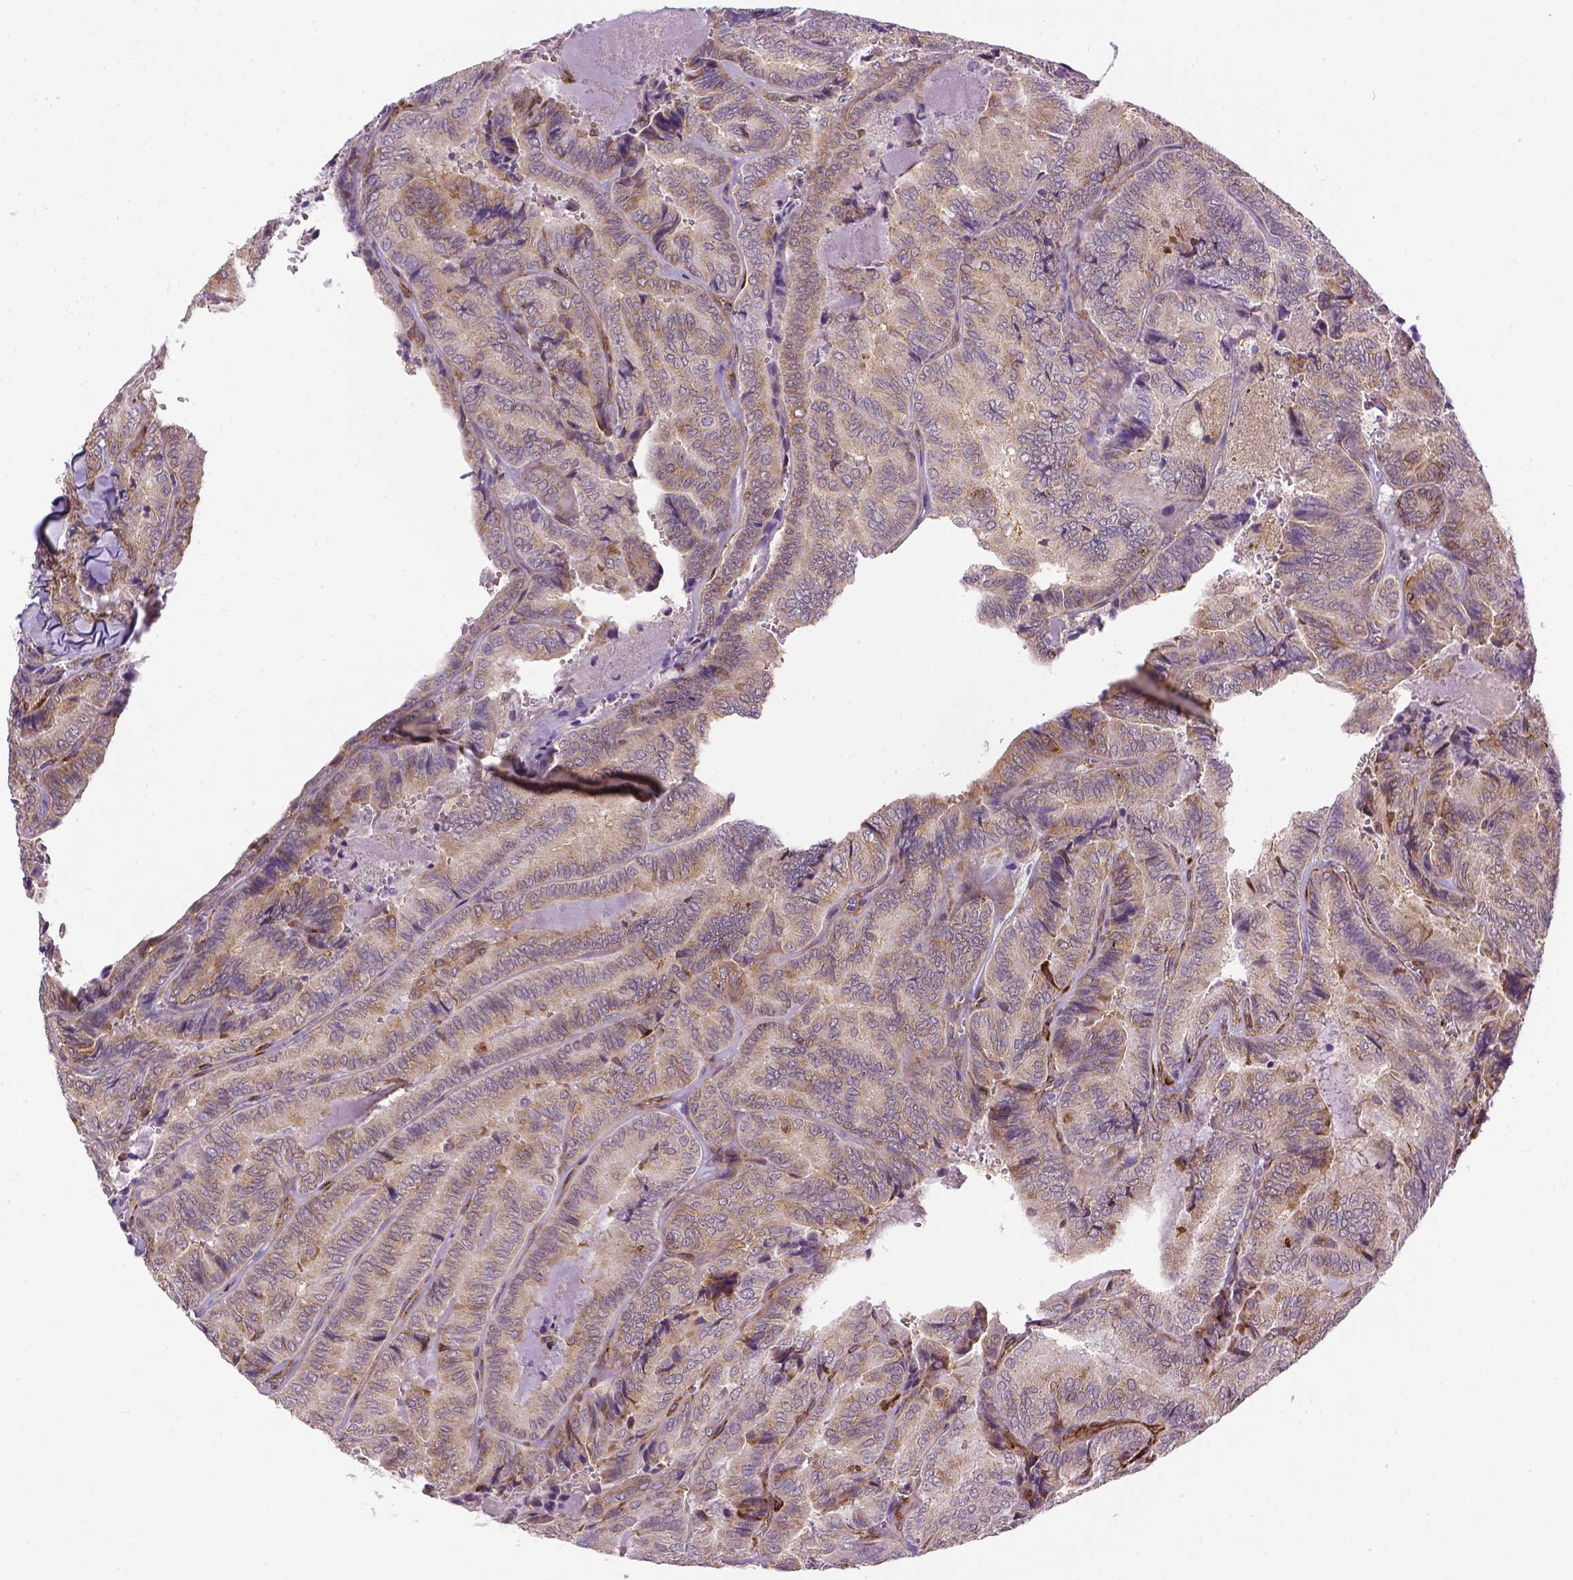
{"staining": {"intensity": "moderate", "quantity": ">75%", "location": "cytoplasmic/membranous"}, "tissue": "thyroid cancer", "cell_type": "Tumor cells", "image_type": "cancer", "snomed": [{"axis": "morphology", "description": "Papillary adenocarcinoma, NOS"}, {"axis": "topography", "description": "Thyroid gland"}], "caption": "Human papillary adenocarcinoma (thyroid) stained with a brown dye displays moderate cytoplasmic/membranous positive expression in approximately >75% of tumor cells.", "gene": "KAZN", "patient": {"sex": "female", "age": 75}}